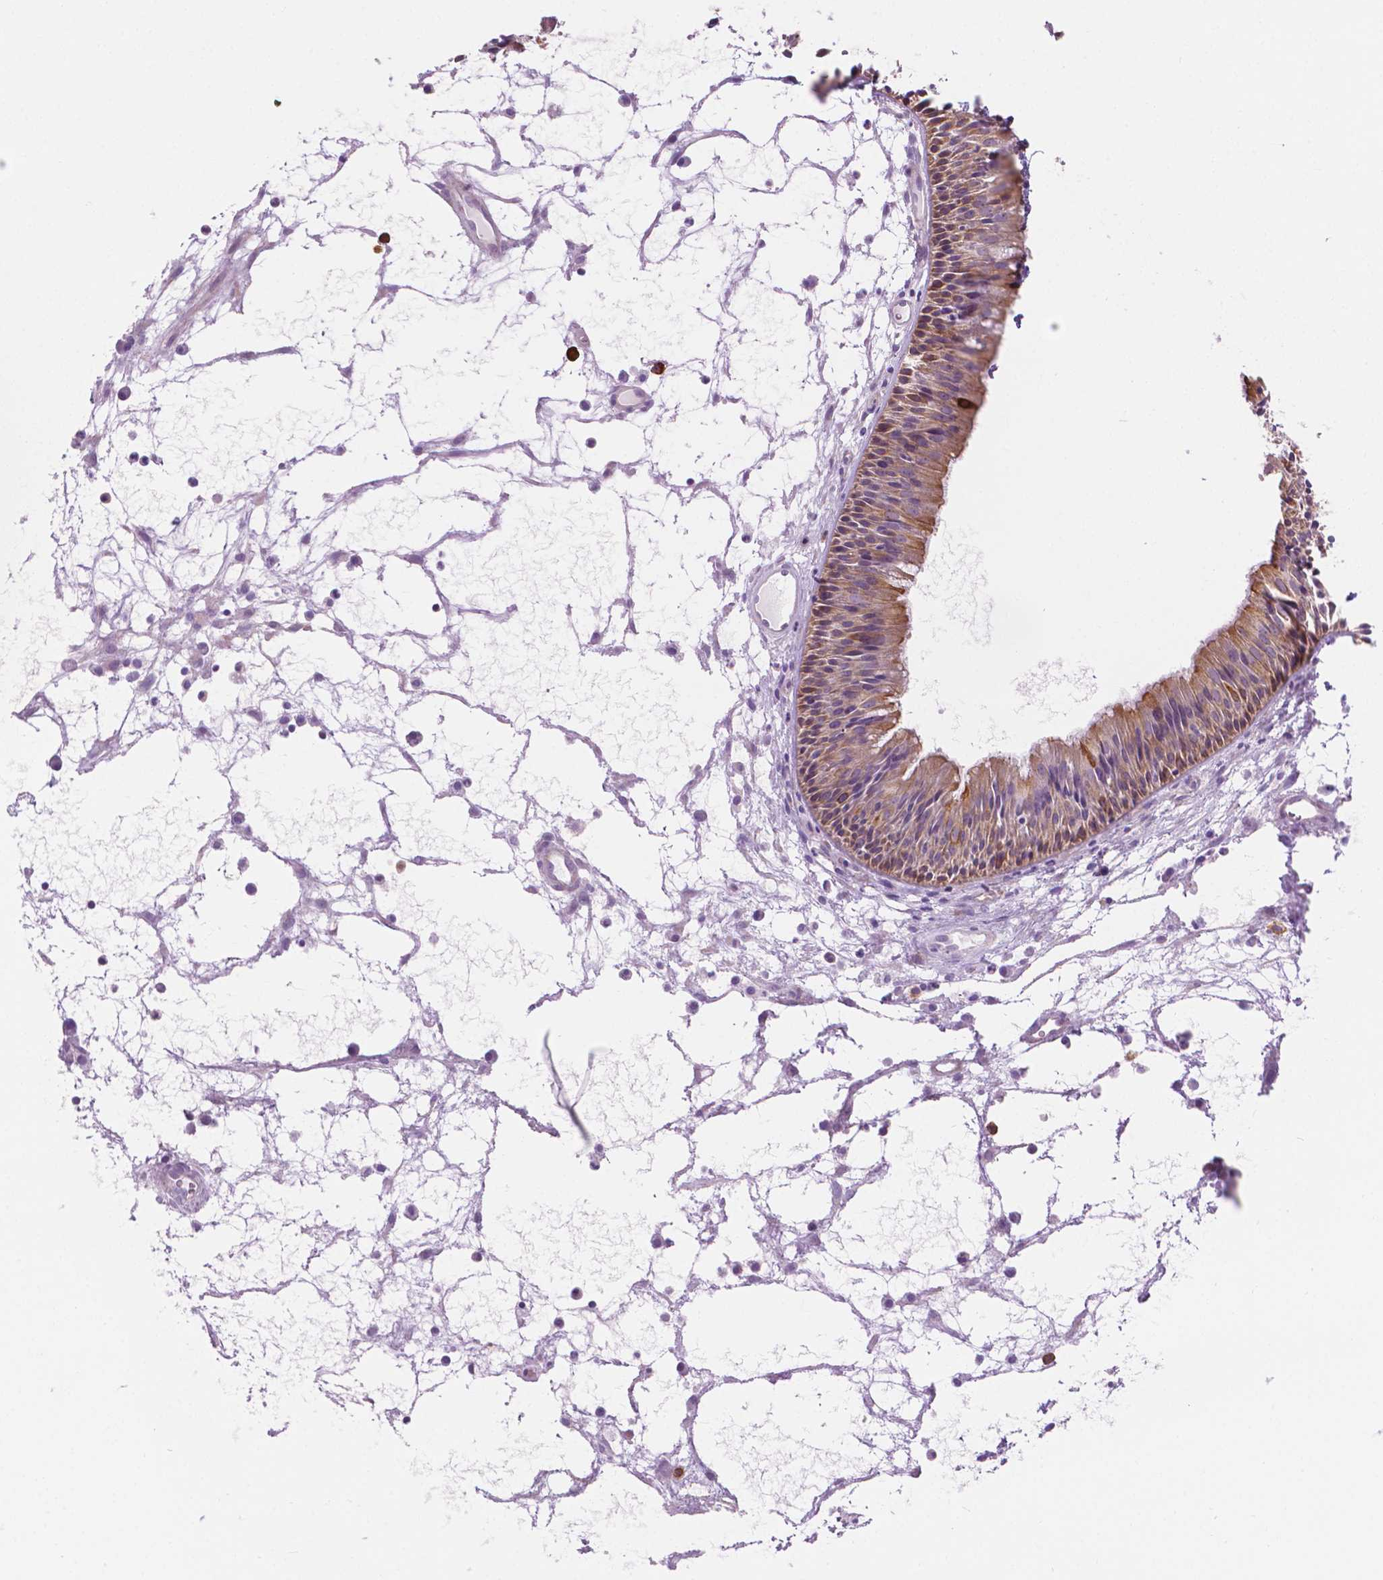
{"staining": {"intensity": "weak", "quantity": "25%-75%", "location": "cytoplasmic/membranous"}, "tissue": "nasopharynx", "cell_type": "Respiratory epithelial cells", "image_type": "normal", "snomed": [{"axis": "morphology", "description": "Normal tissue, NOS"}, {"axis": "topography", "description": "Nasopharynx"}], "caption": "This histopathology image reveals IHC staining of unremarkable nasopharynx, with low weak cytoplasmic/membranous staining in about 25%-75% of respiratory epithelial cells.", "gene": "EPPK1", "patient": {"sex": "male", "age": 31}}